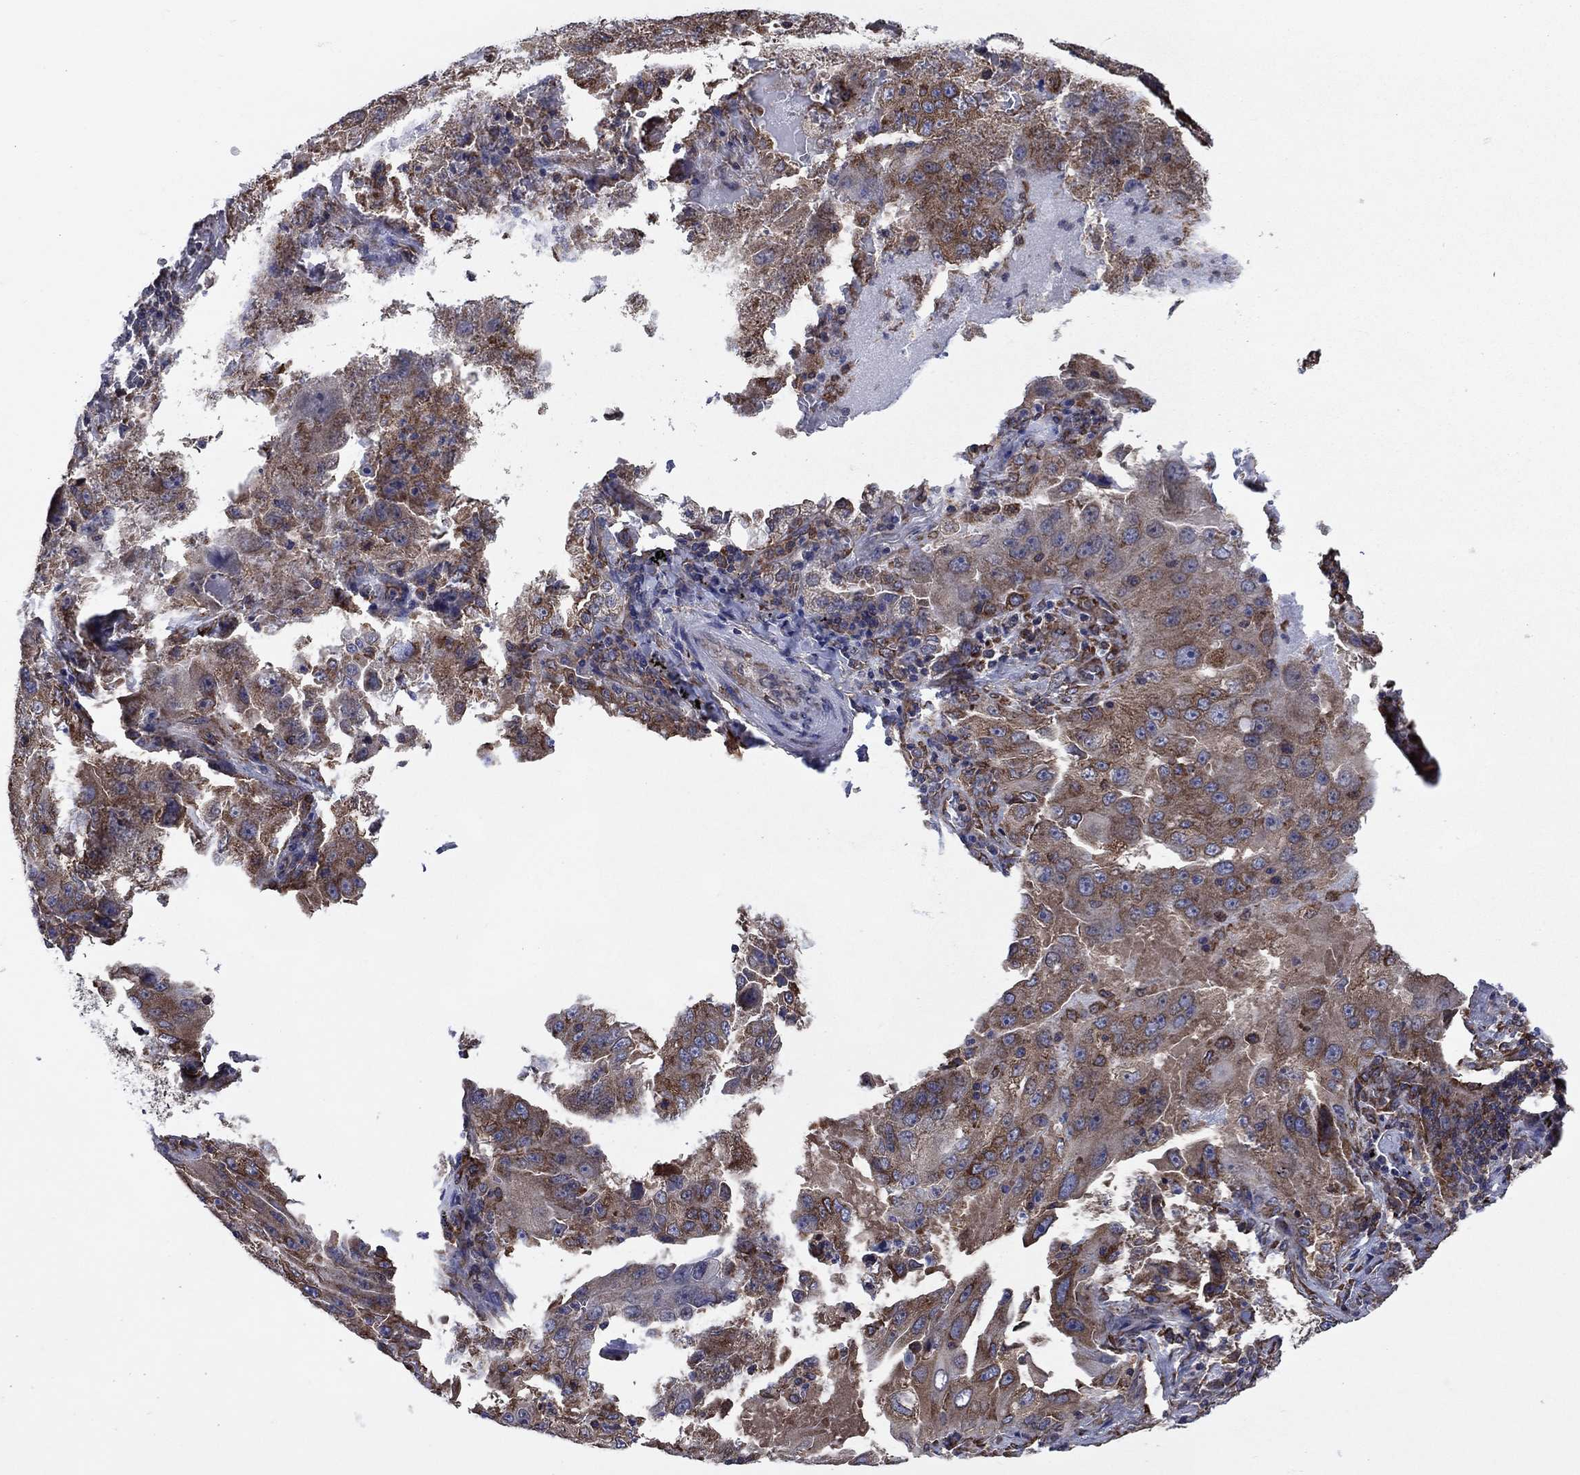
{"staining": {"intensity": "moderate", "quantity": ">75%", "location": "cytoplasmic/membranous"}, "tissue": "lung cancer", "cell_type": "Tumor cells", "image_type": "cancer", "snomed": [{"axis": "morphology", "description": "Adenocarcinoma, NOS"}, {"axis": "topography", "description": "Lung"}], "caption": "Tumor cells display medium levels of moderate cytoplasmic/membranous staining in about >75% of cells in adenocarcinoma (lung). The staining was performed using DAB (3,3'-diaminobenzidine) to visualize the protein expression in brown, while the nuclei were stained in blue with hematoxylin (Magnification: 20x).", "gene": "YBX1", "patient": {"sex": "female", "age": 61}}